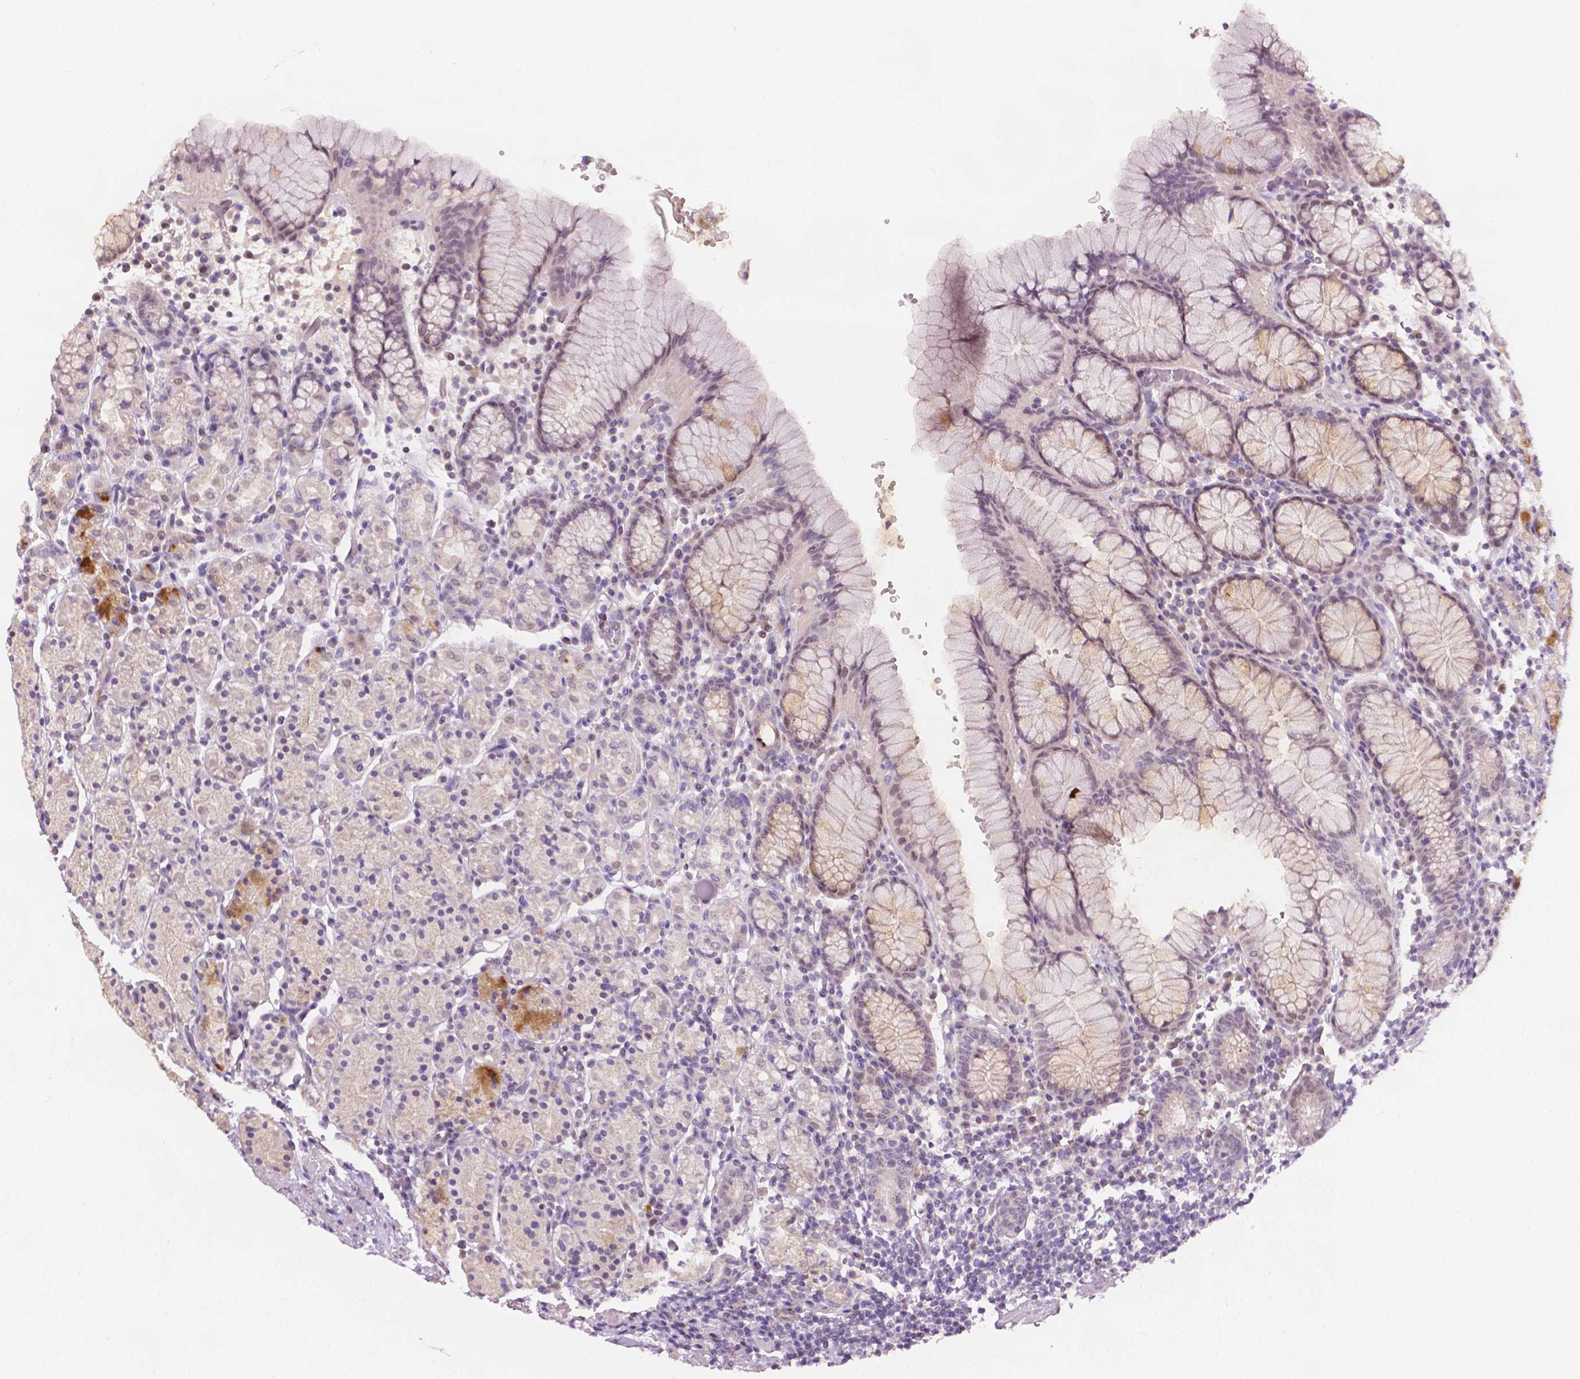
{"staining": {"intensity": "moderate", "quantity": "<25%", "location": "cytoplasmic/membranous"}, "tissue": "stomach", "cell_type": "Glandular cells", "image_type": "normal", "snomed": [{"axis": "morphology", "description": "Normal tissue, NOS"}, {"axis": "topography", "description": "Stomach, upper"}, {"axis": "topography", "description": "Stomach"}], "caption": "IHC of benign stomach displays low levels of moderate cytoplasmic/membranous positivity in about <25% of glandular cells. (DAB IHC, brown staining for protein, blue staining for nuclei).", "gene": "NCAN", "patient": {"sex": "male", "age": 62}}